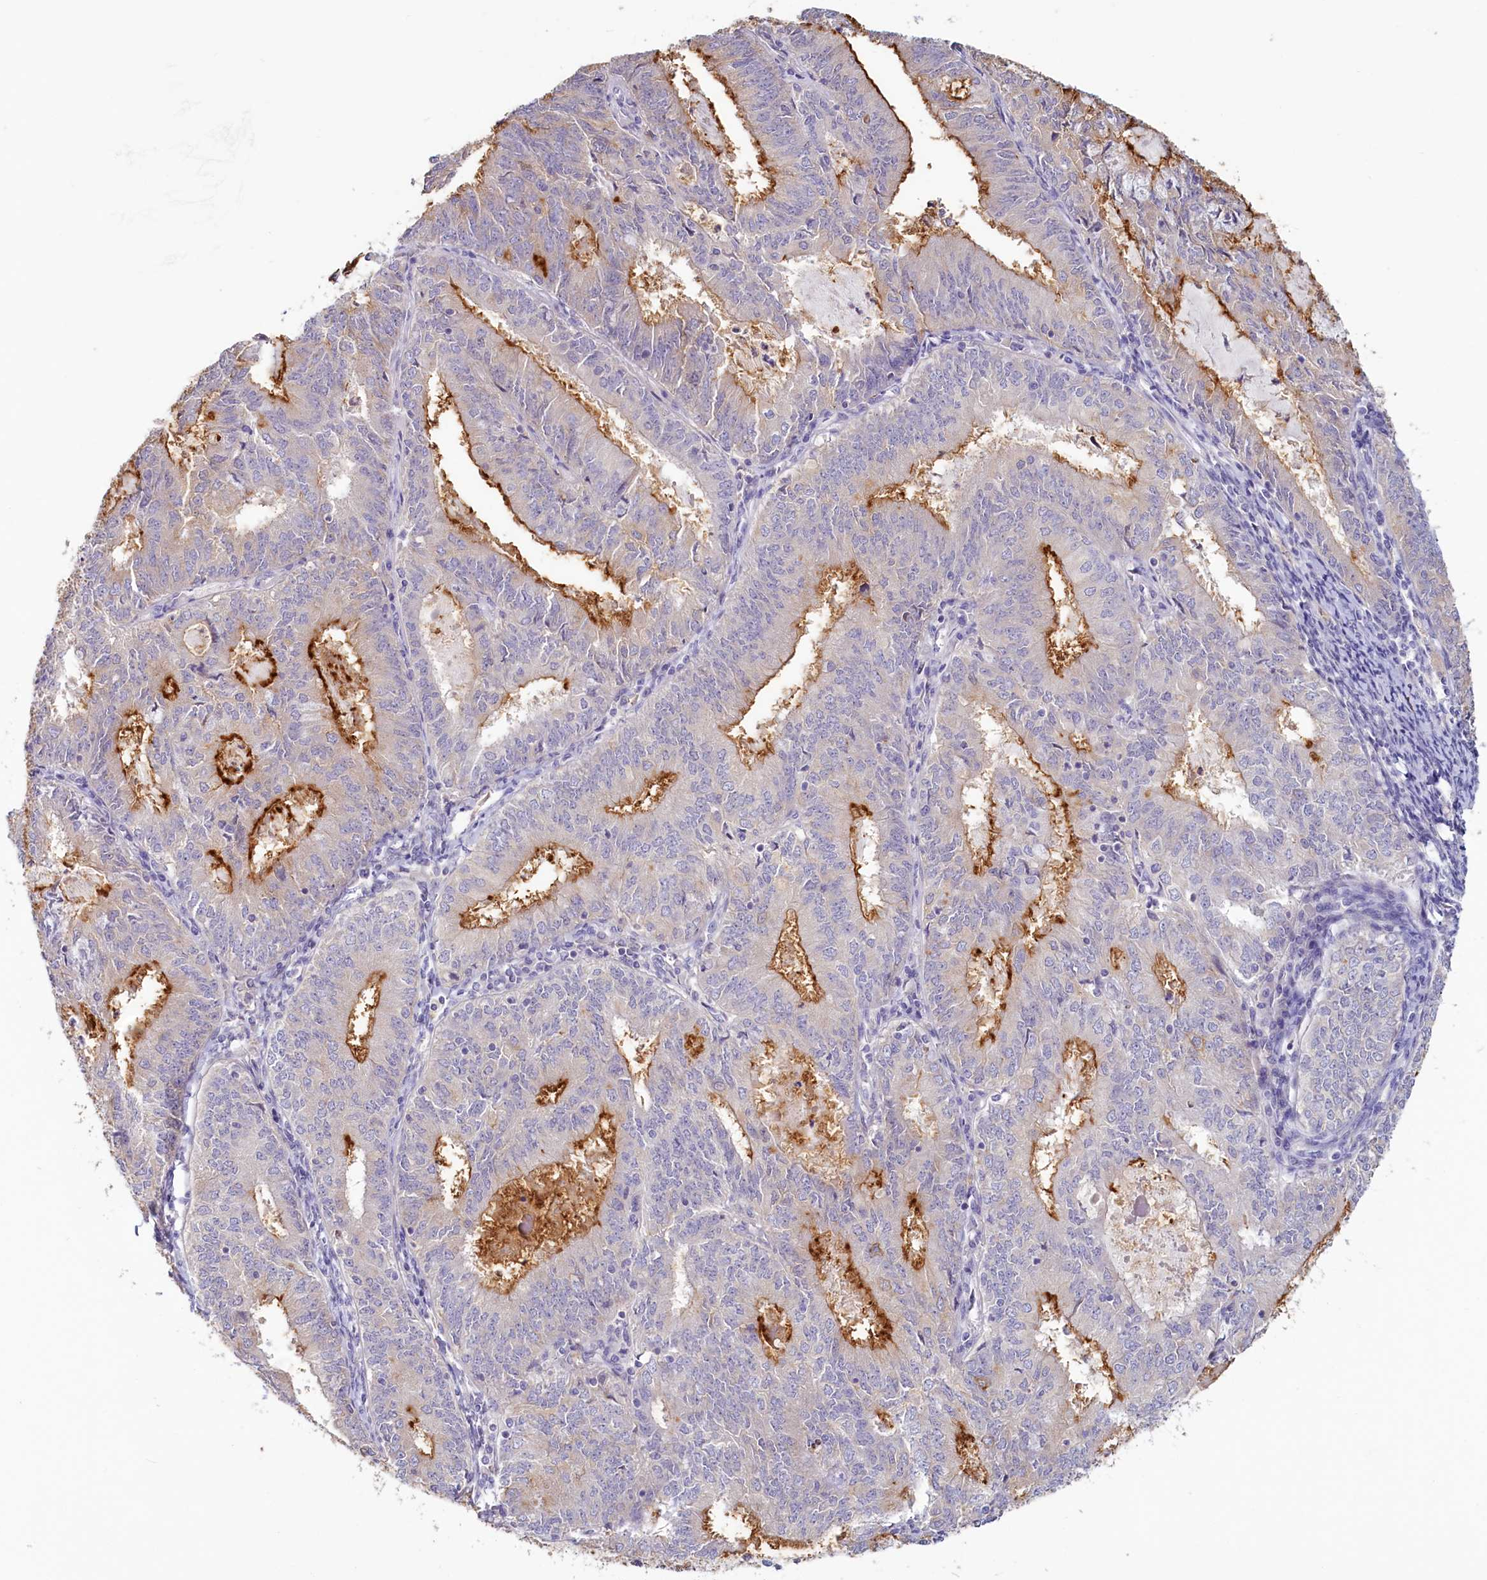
{"staining": {"intensity": "strong", "quantity": "<25%", "location": "cytoplasmic/membranous"}, "tissue": "endometrial cancer", "cell_type": "Tumor cells", "image_type": "cancer", "snomed": [{"axis": "morphology", "description": "Adenocarcinoma, NOS"}, {"axis": "topography", "description": "Endometrium"}], "caption": "The immunohistochemical stain labels strong cytoplasmic/membranous positivity in tumor cells of endometrial cancer (adenocarcinoma) tissue.", "gene": "PDE6D", "patient": {"sex": "female", "age": 57}}